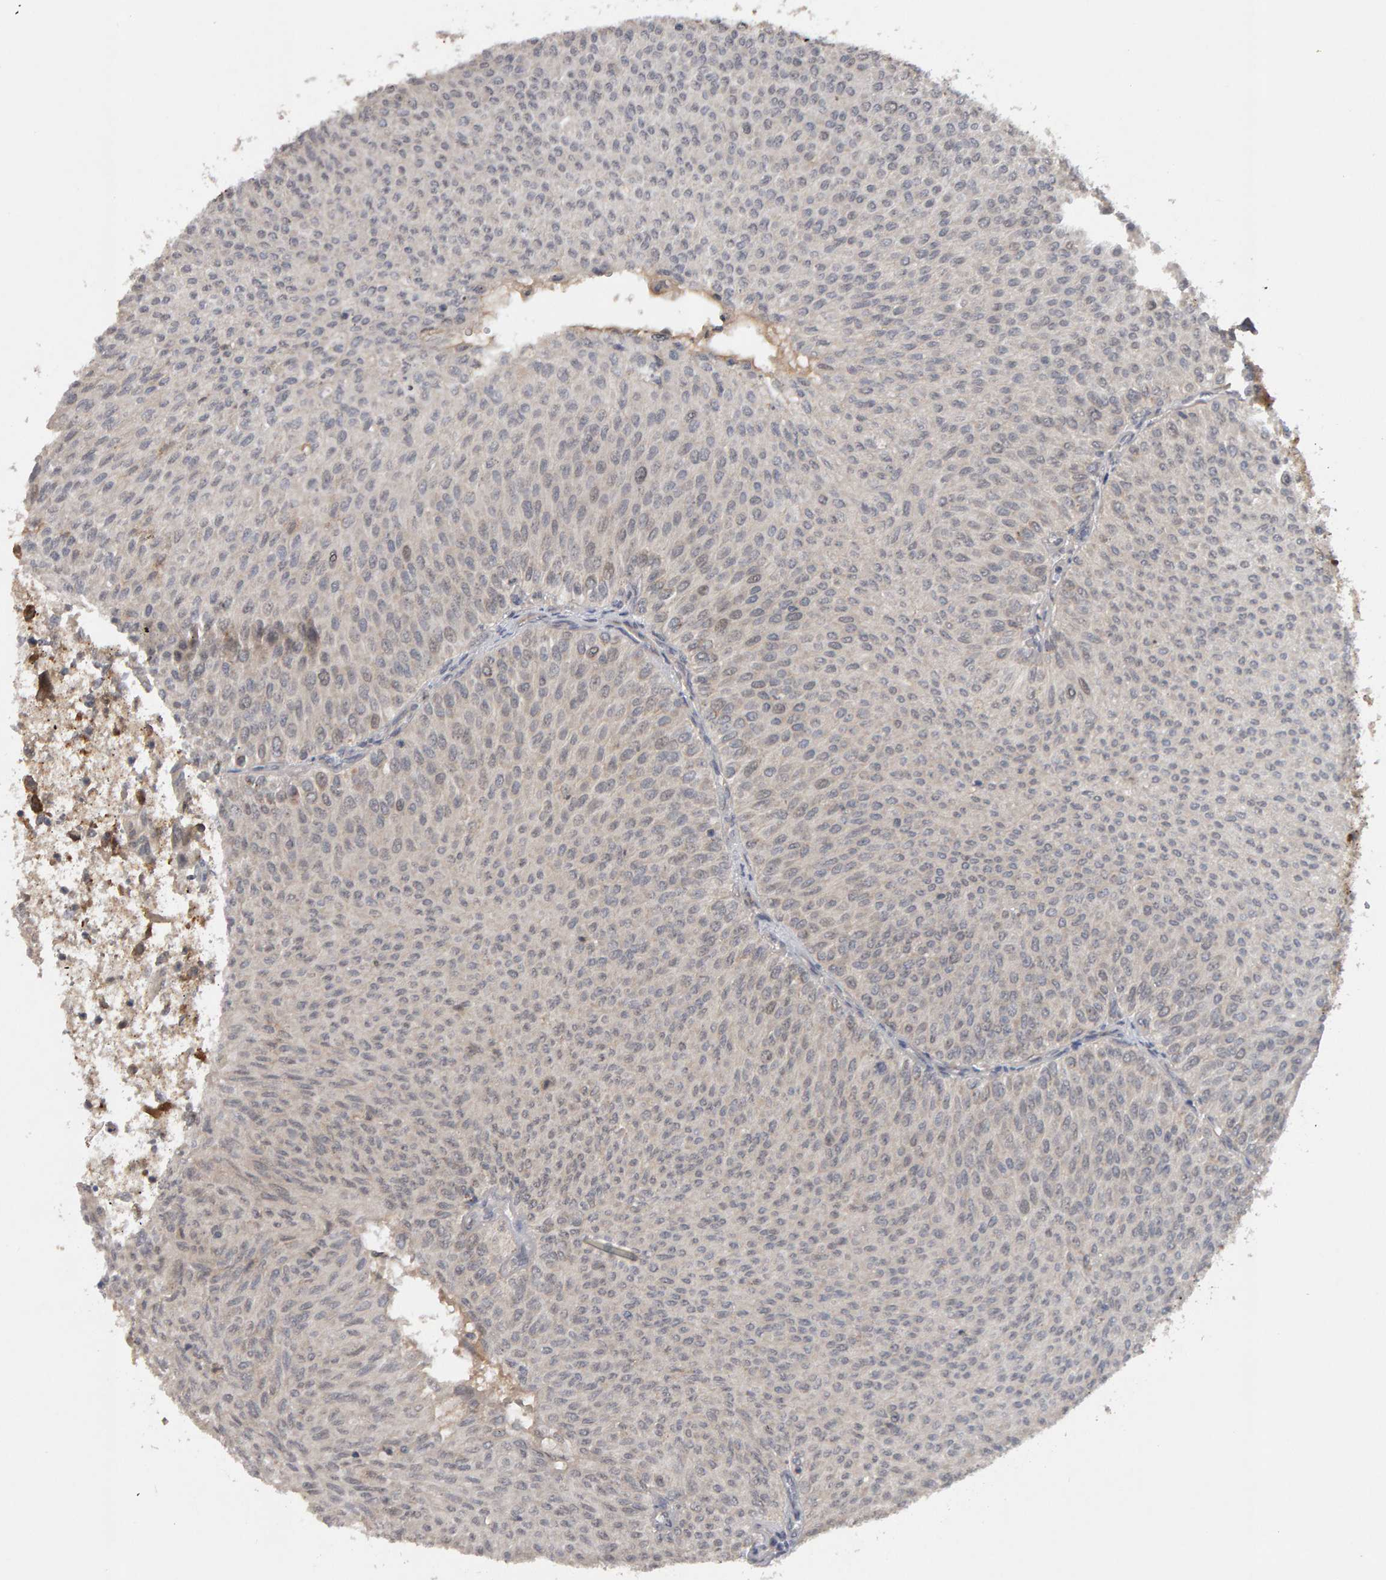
{"staining": {"intensity": "weak", "quantity": "<25%", "location": "nuclear"}, "tissue": "urothelial cancer", "cell_type": "Tumor cells", "image_type": "cancer", "snomed": [{"axis": "morphology", "description": "Urothelial carcinoma, Low grade"}, {"axis": "topography", "description": "Urinary bladder"}], "caption": "Human urothelial cancer stained for a protein using immunohistochemistry (IHC) exhibits no positivity in tumor cells.", "gene": "CDCA5", "patient": {"sex": "male", "age": 78}}